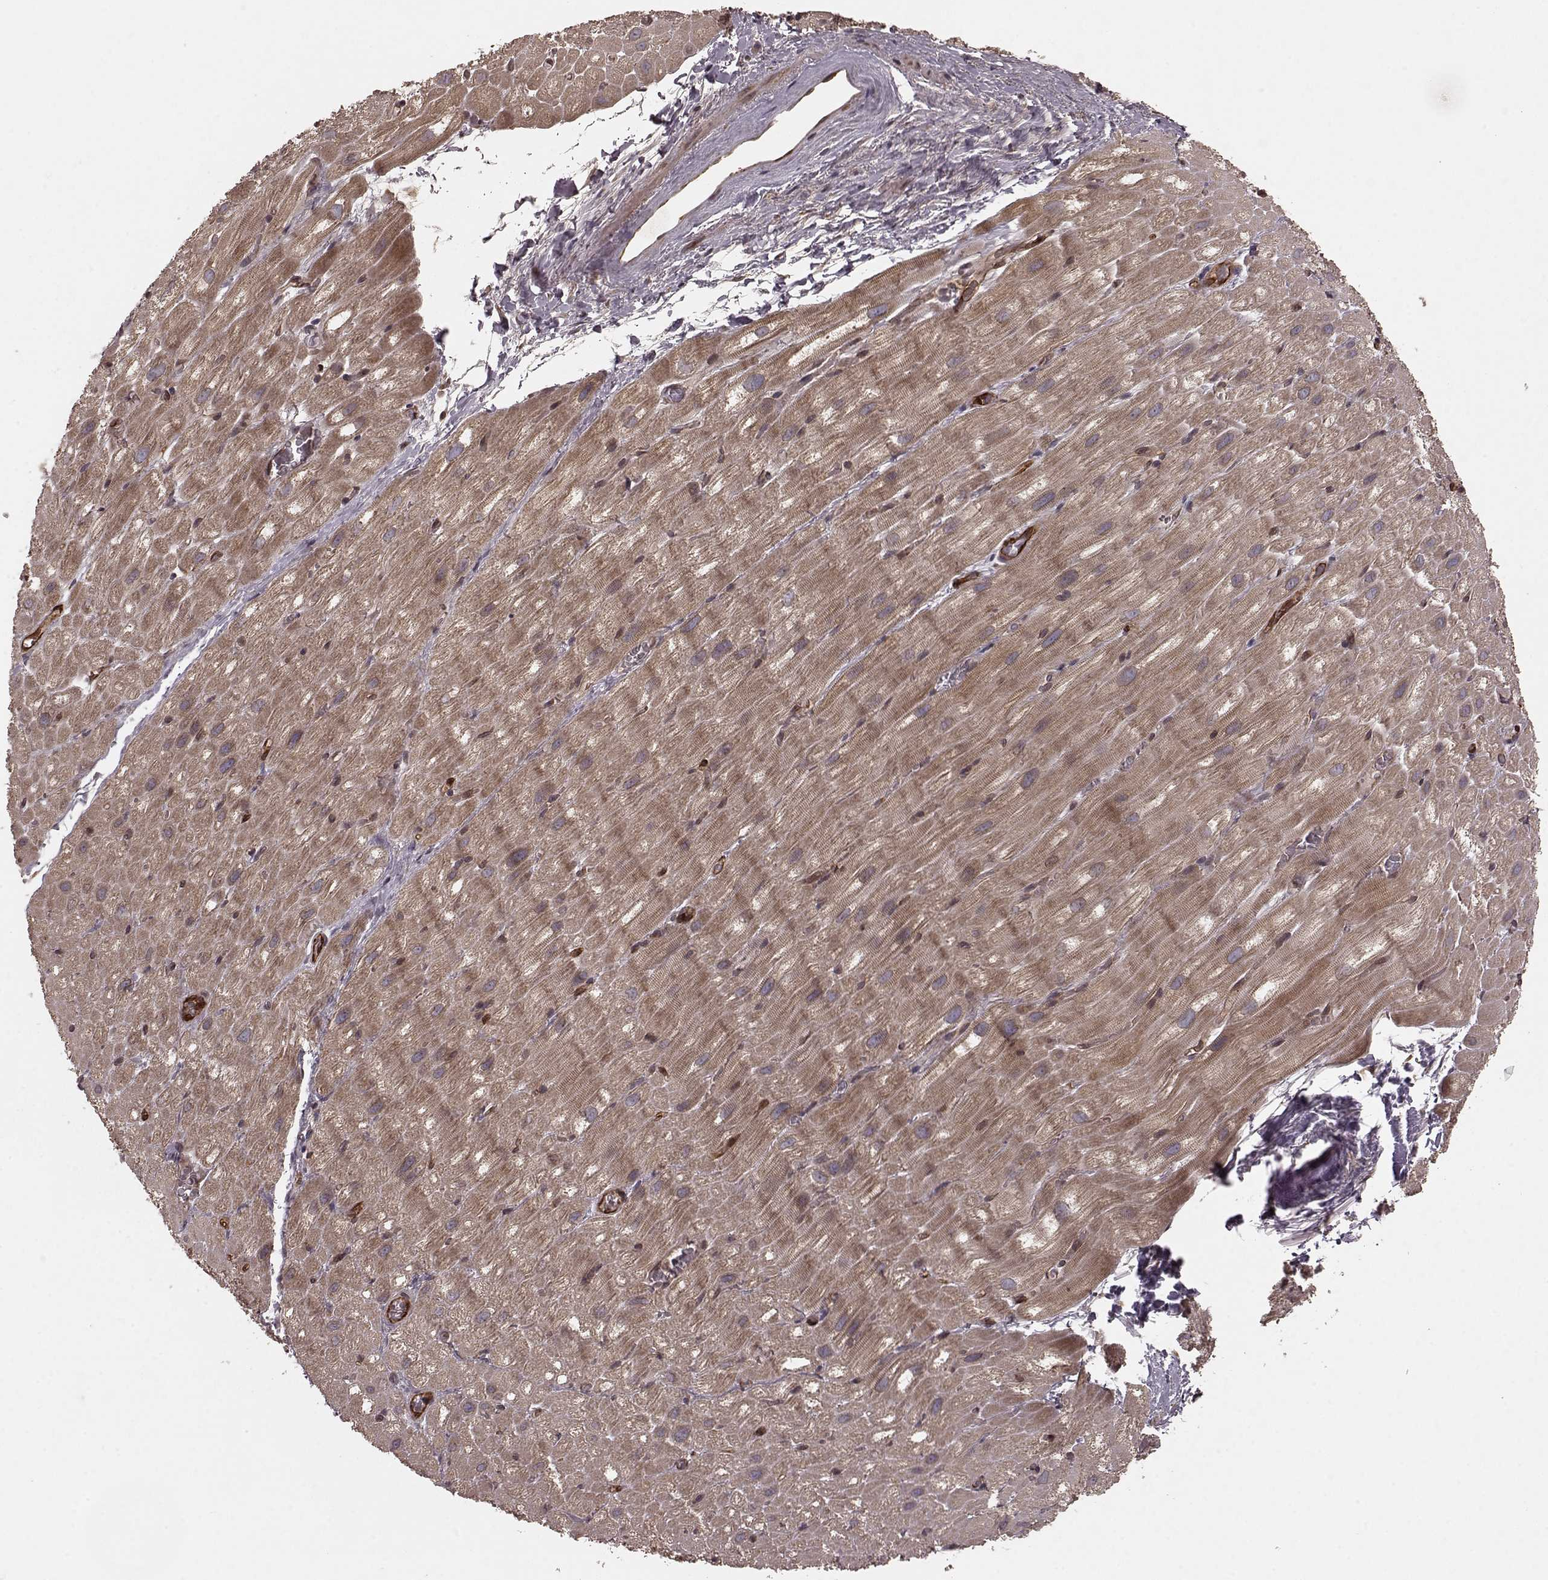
{"staining": {"intensity": "moderate", "quantity": "25%-75%", "location": "cytoplasmic/membranous"}, "tissue": "heart muscle", "cell_type": "Cardiomyocytes", "image_type": "normal", "snomed": [{"axis": "morphology", "description": "Normal tissue, NOS"}, {"axis": "topography", "description": "Heart"}], "caption": "Human heart muscle stained with a brown dye displays moderate cytoplasmic/membranous positive staining in approximately 25%-75% of cardiomyocytes.", "gene": "AGPAT1", "patient": {"sex": "male", "age": 61}}